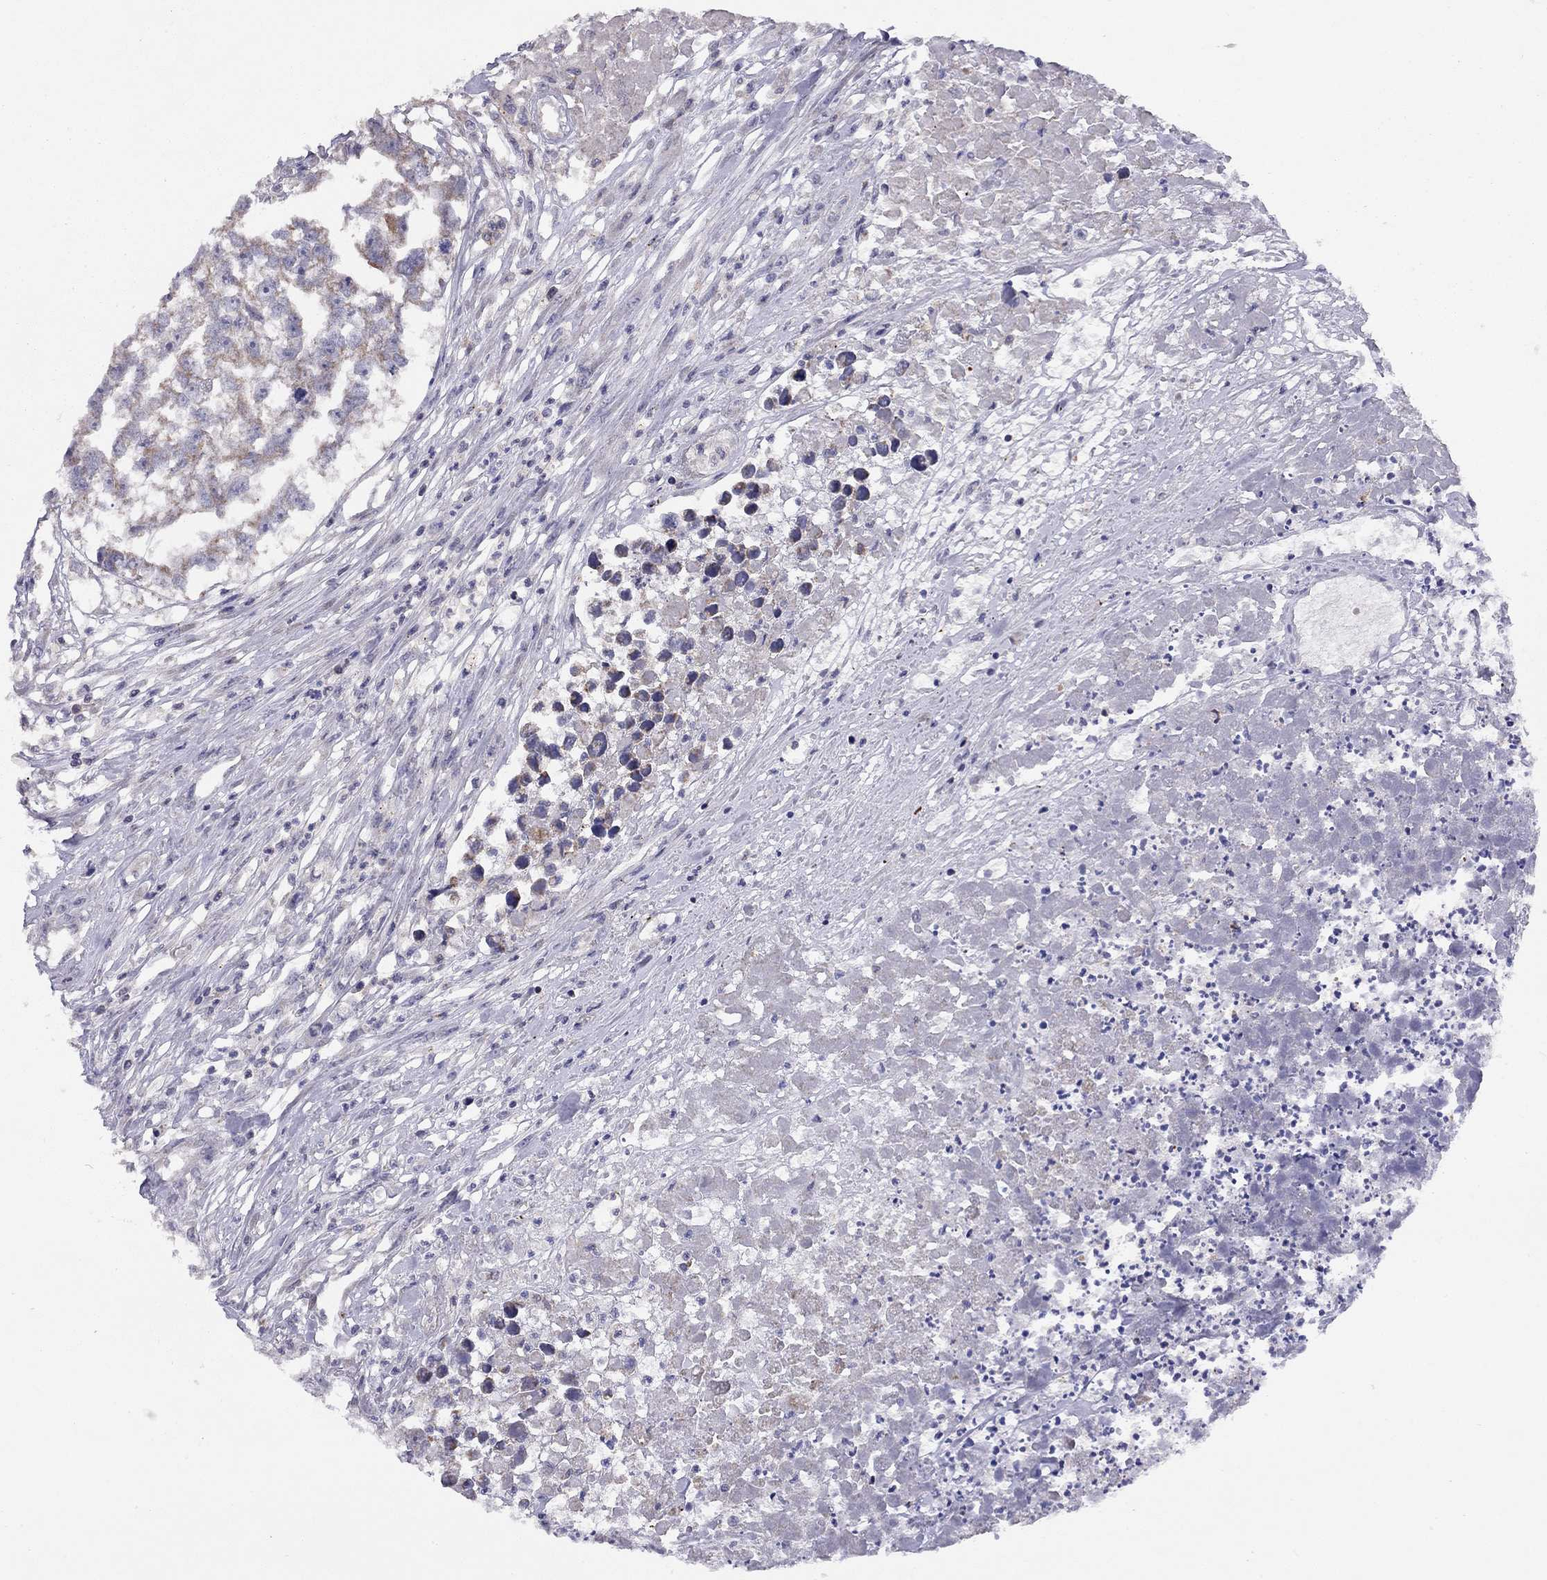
{"staining": {"intensity": "weak", "quantity": "<25%", "location": "cytoplasmic/membranous"}, "tissue": "testis cancer", "cell_type": "Tumor cells", "image_type": "cancer", "snomed": [{"axis": "morphology", "description": "Carcinoma, Embryonal, NOS"}, {"axis": "morphology", "description": "Teratoma, malignant, NOS"}, {"axis": "topography", "description": "Testis"}], "caption": "Histopathology image shows no protein staining in tumor cells of testis cancer (teratoma (malignant)) tissue.", "gene": "CITED1", "patient": {"sex": "male", "age": 44}}